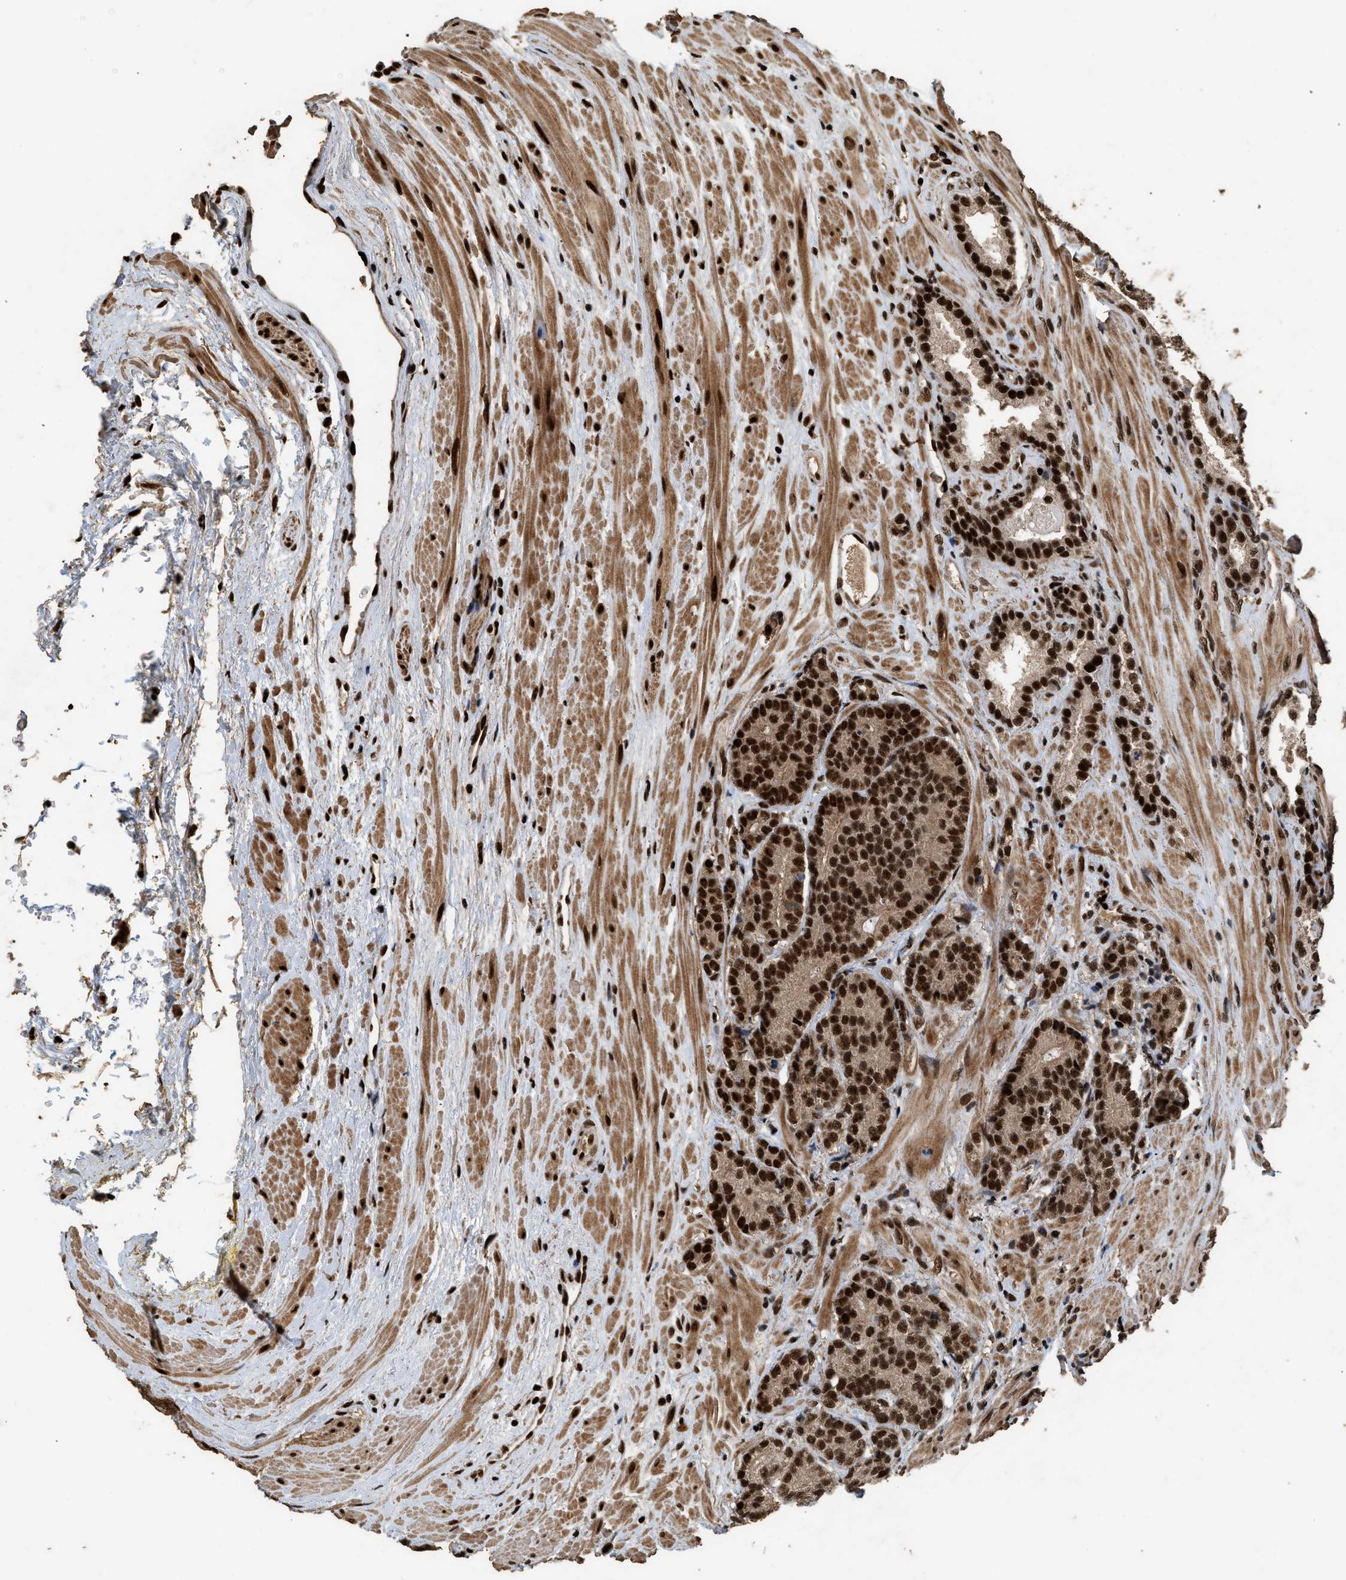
{"staining": {"intensity": "strong", "quantity": ">75%", "location": "cytoplasmic/membranous,nuclear"}, "tissue": "prostate cancer", "cell_type": "Tumor cells", "image_type": "cancer", "snomed": [{"axis": "morphology", "description": "Adenocarcinoma, High grade"}, {"axis": "topography", "description": "Prostate"}], "caption": "Prostate high-grade adenocarcinoma stained with a brown dye shows strong cytoplasmic/membranous and nuclear positive expression in approximately >75% of tumor cells.", "gene": "PPP4R3B", "patient": {"sex": "male", "age": 61}}